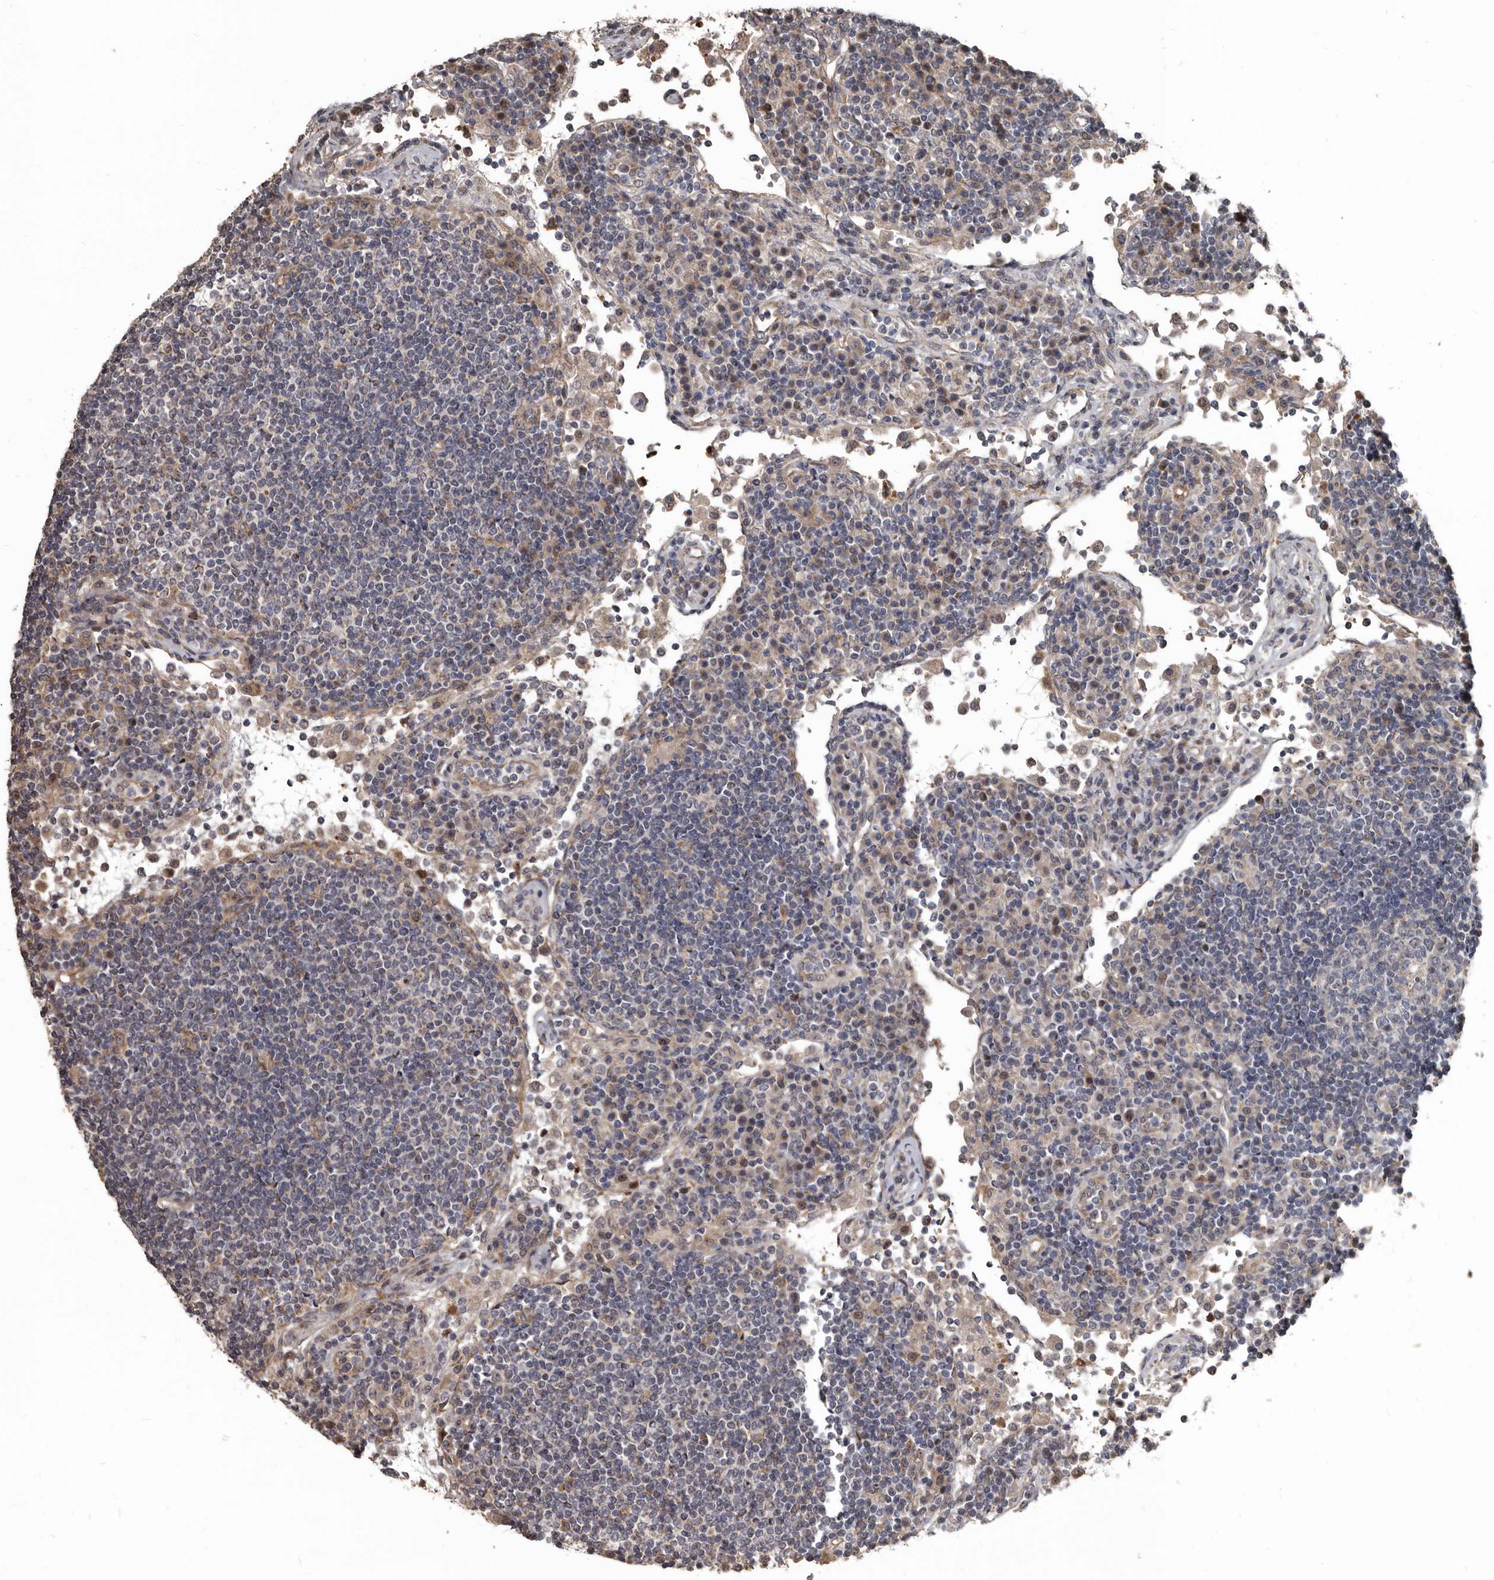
{"staining": {"intensity": "negative", "quantity": "none", "location": "none"}, "tissue": "lymph node", "cell_type": "Germinal center cells", "image_type": "normal", "snomed": [{"axis": "morphology", "description": "Normal tissue, NOS"}, {"axis": "topography", "description": "Lymph node"}], "caption": "An image of lymph node stained for a protein demonstrates no brown staining in germinal center cells. Nuclei are stained in blue.", "gene": "DHPS", "patient": {"sex": "female", "age": 53}}